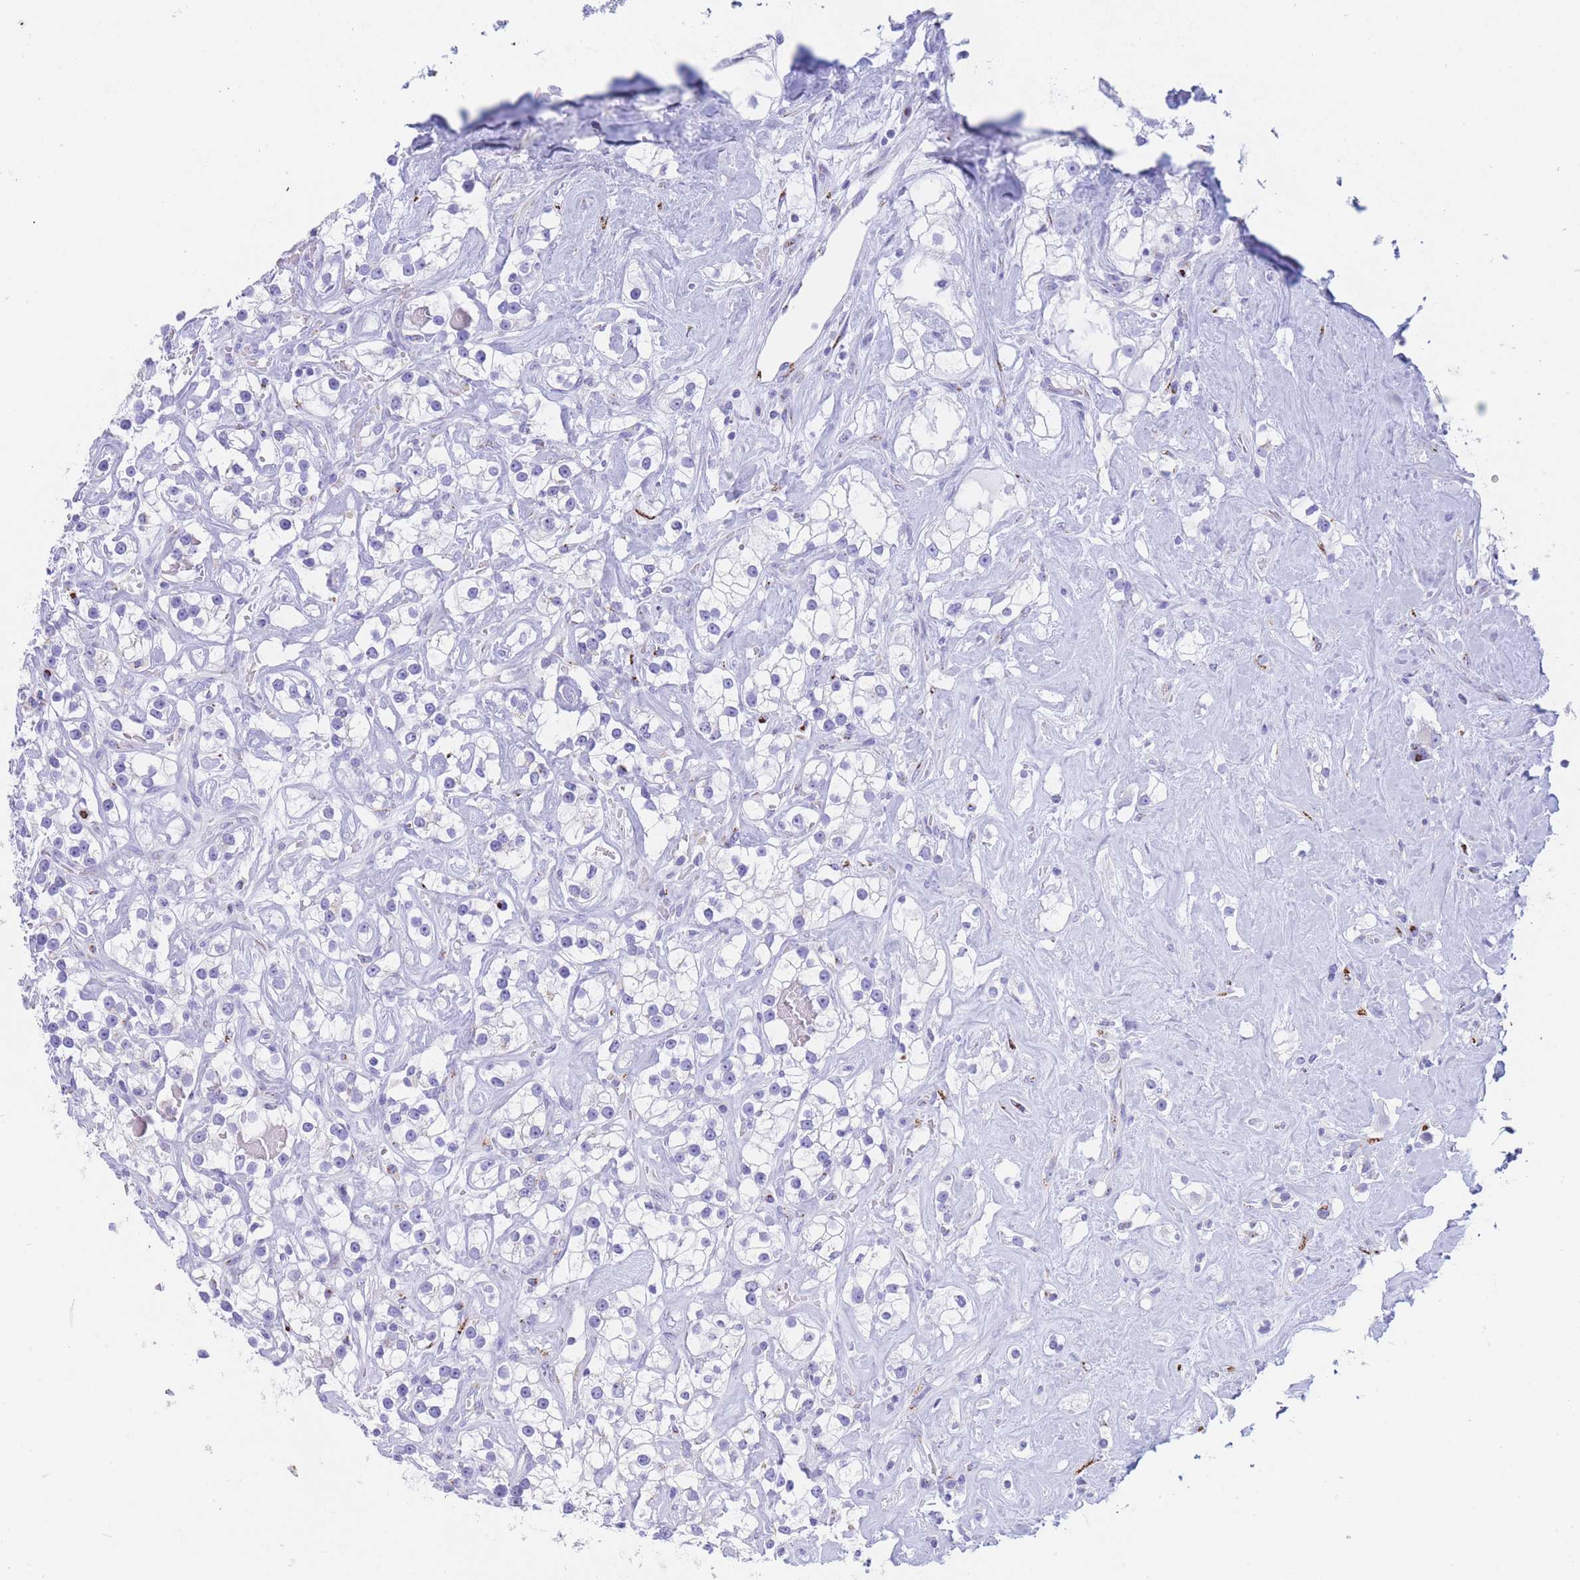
{"staining": {"intensity": "negative", "quantity": "none", "location": "none"}, "tissue": "renal cancer", "cell_type": "Tumor cells", "image_type": "cancer", "snomed": [{"axis": "morphology", "description": "Adenocarcinoma, NOS"}, {"axis": "topography", "description": "Kidney"}], "caption": "The immunohistochemistry image has no significant expression in tumor cells of adenocarcinoma (renal) tissue. (DAB immunohistochemistry (IHC), high magnification).", "gene": "FAM3C", "patient": {"sex": "male", "age": 77}}